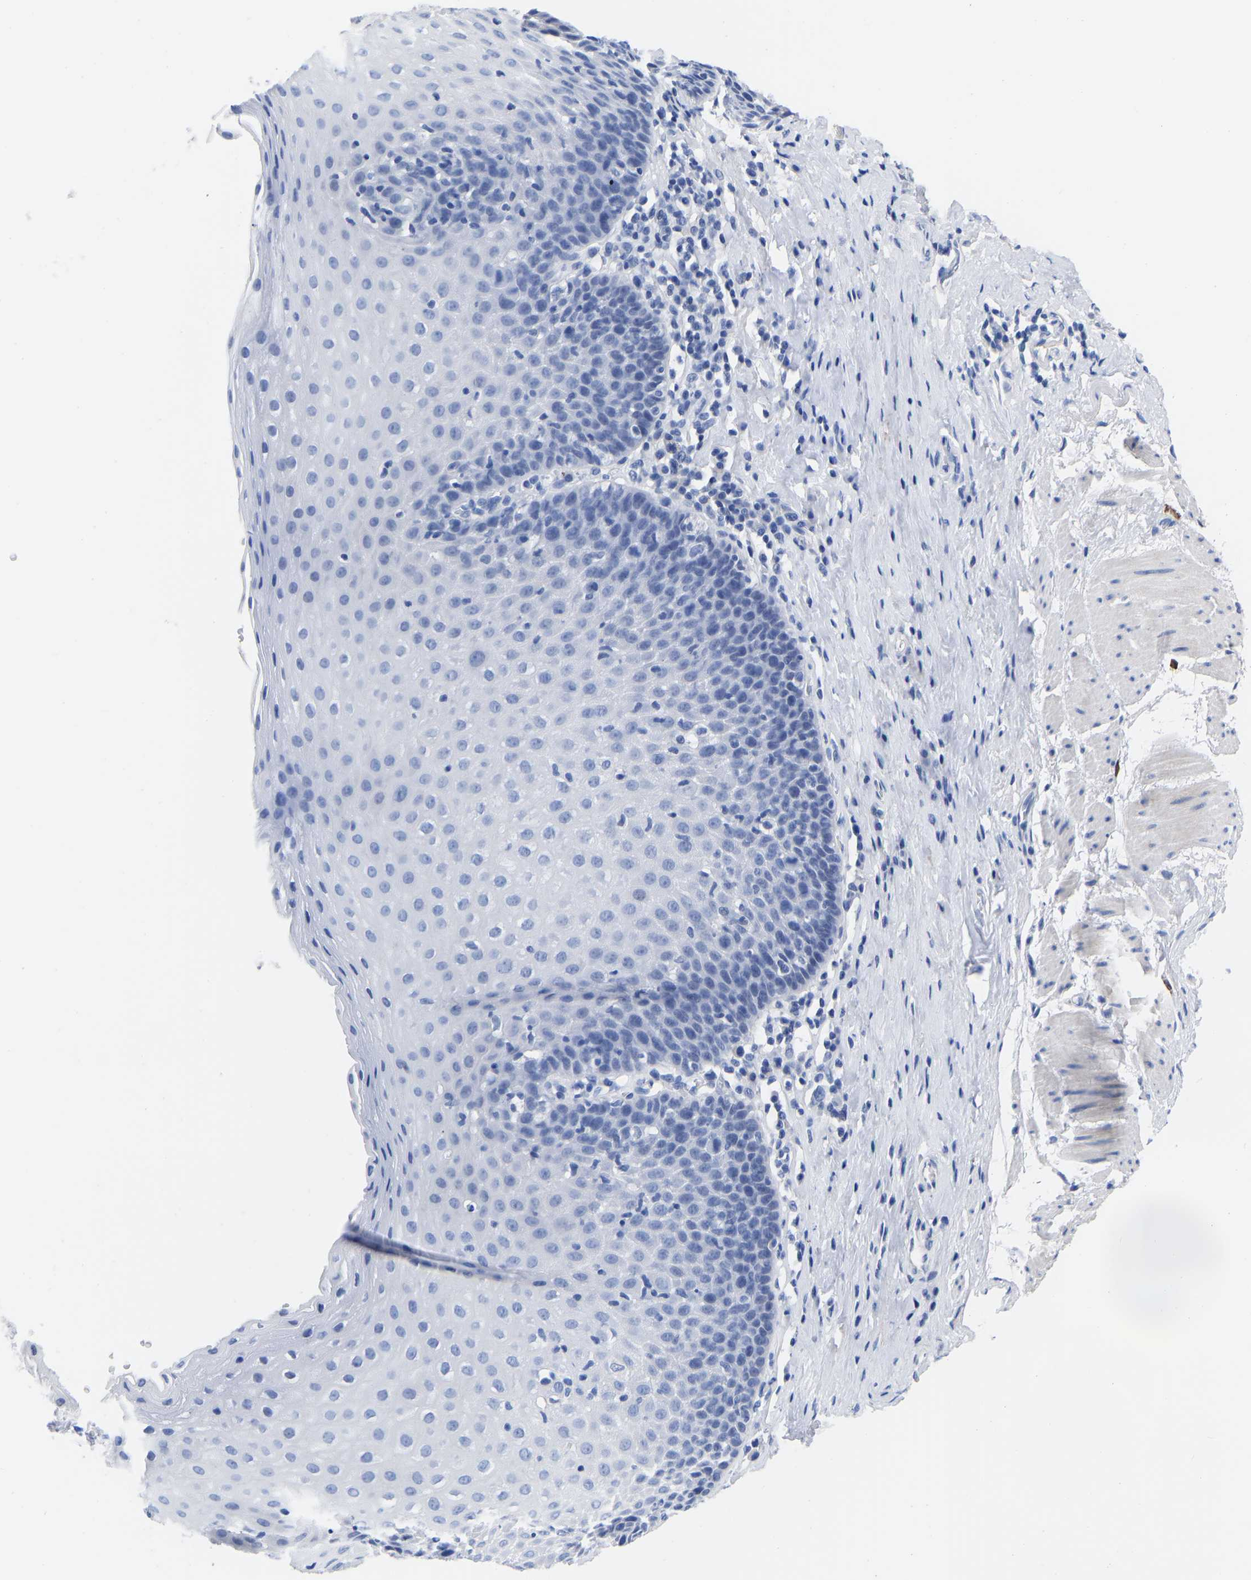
{"staining": {"intensity": "negative", "quantity": "none", "location": "none"}, "tissue": "esophagus", "cell_type": "Squamous epithelial cells", "image_type": "normal", "snomed": [{"axis": "morphology", "description": "Normal tissue, NOS"}, {"axis": "topography", "description": "Esophagus"}], "caption": "A high-resolution image shows immunohistochemistry staining of unremarkable esophagus, which shows no significant positivity in squamous epithelial cells.", "gene": "GPA33", "patient": {"sex": "female", "age": 61}}